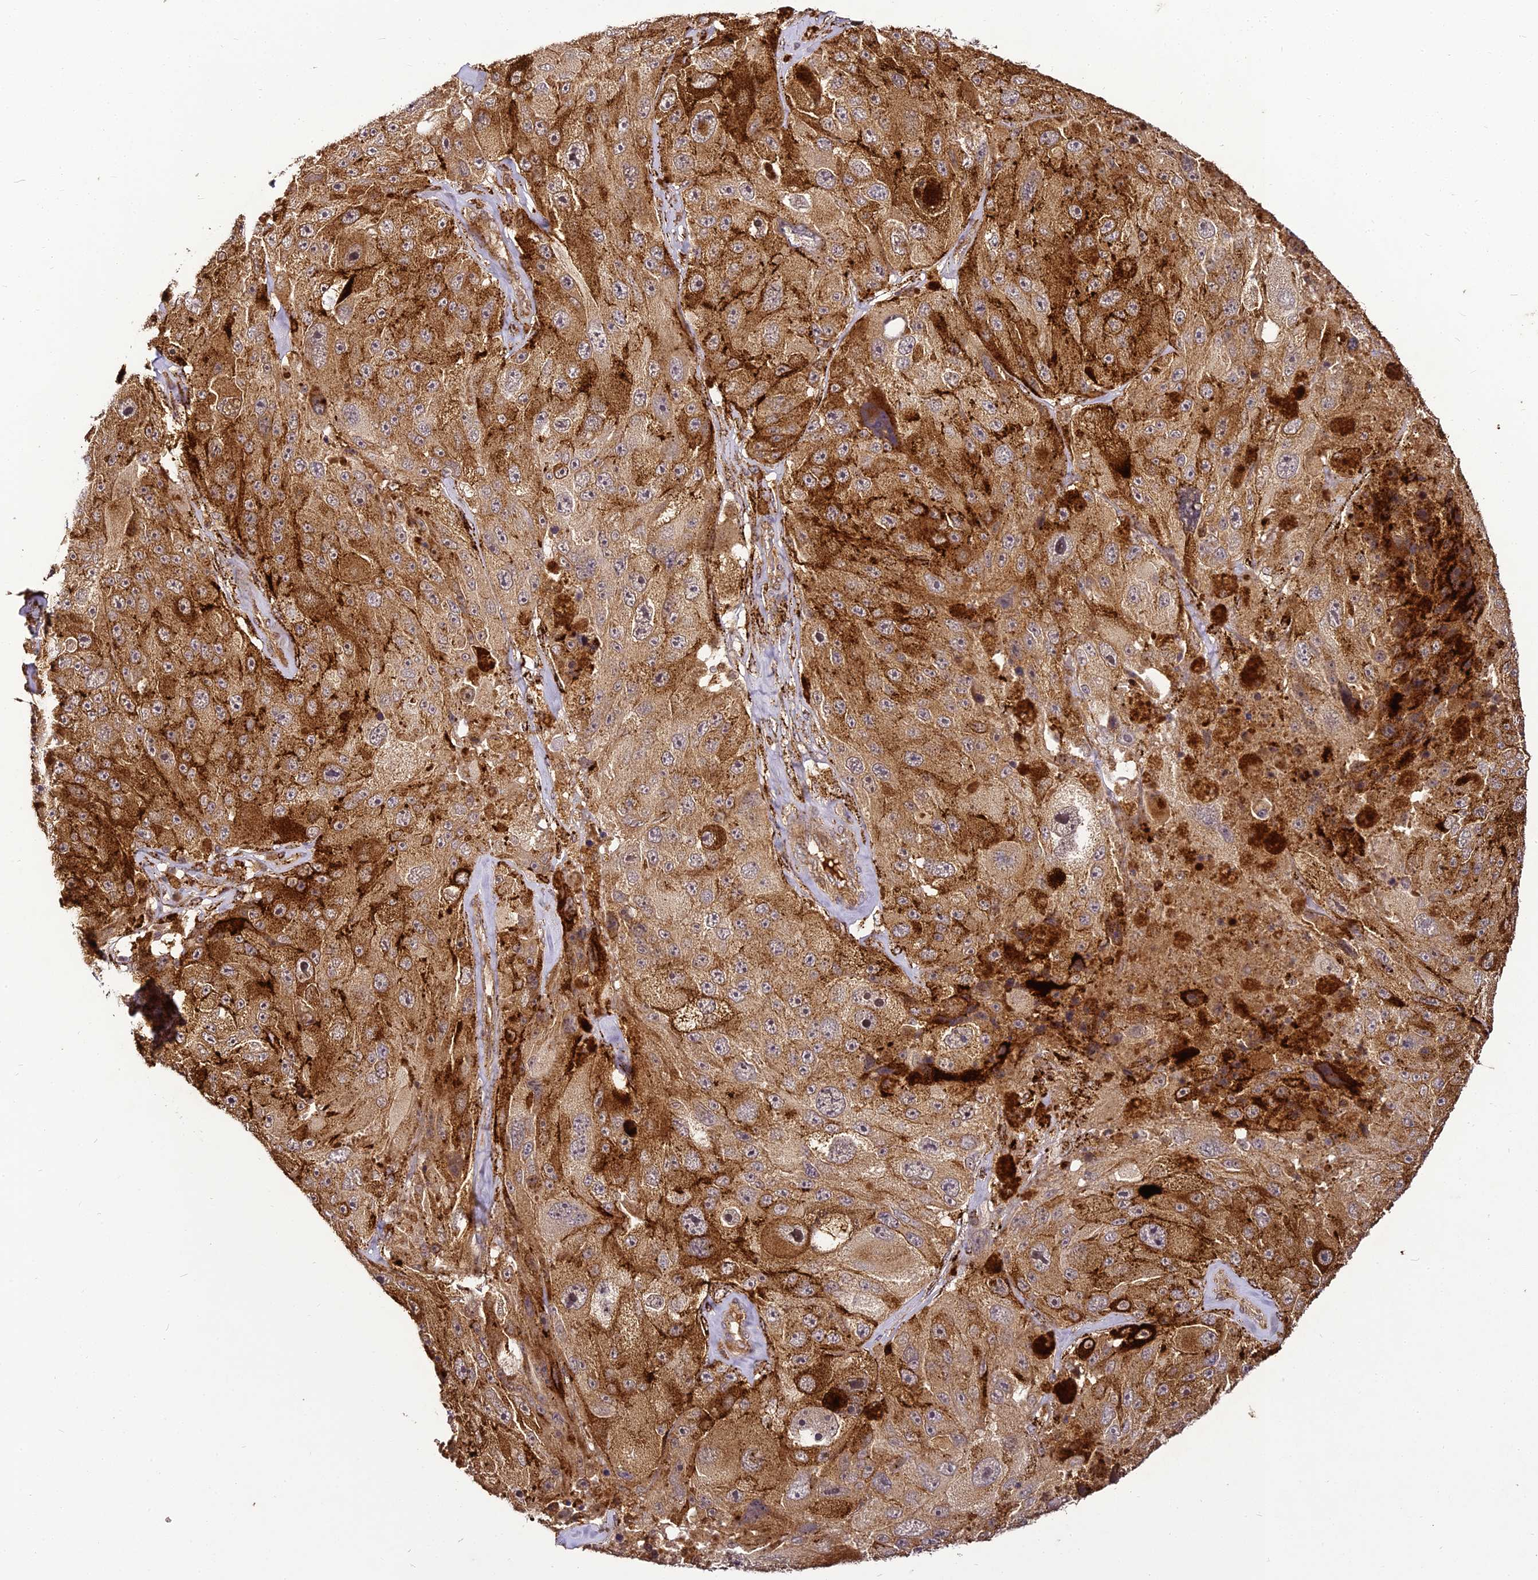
{"staining": {"intensity": "moderate", "quantity": ">75%", "location": "cytoplasmic/membranous"}, "tissue": "melanoma", "cell_type": "Tumor cells", "image_type": "cancer", "snomed": [{"axis": "morphology", "description": "Malignant melanoma, Metastatic site"}, {"axis": "topography", "description": "Lymph node"}], "caption": "Moderate cytoplasmic/membranous protein staining is seen in about >75% of tumor cells in malignant melanoma (metastatic site).", "gene": "BCDIN3D", "patient": {"sex": "male", "age": 62}}